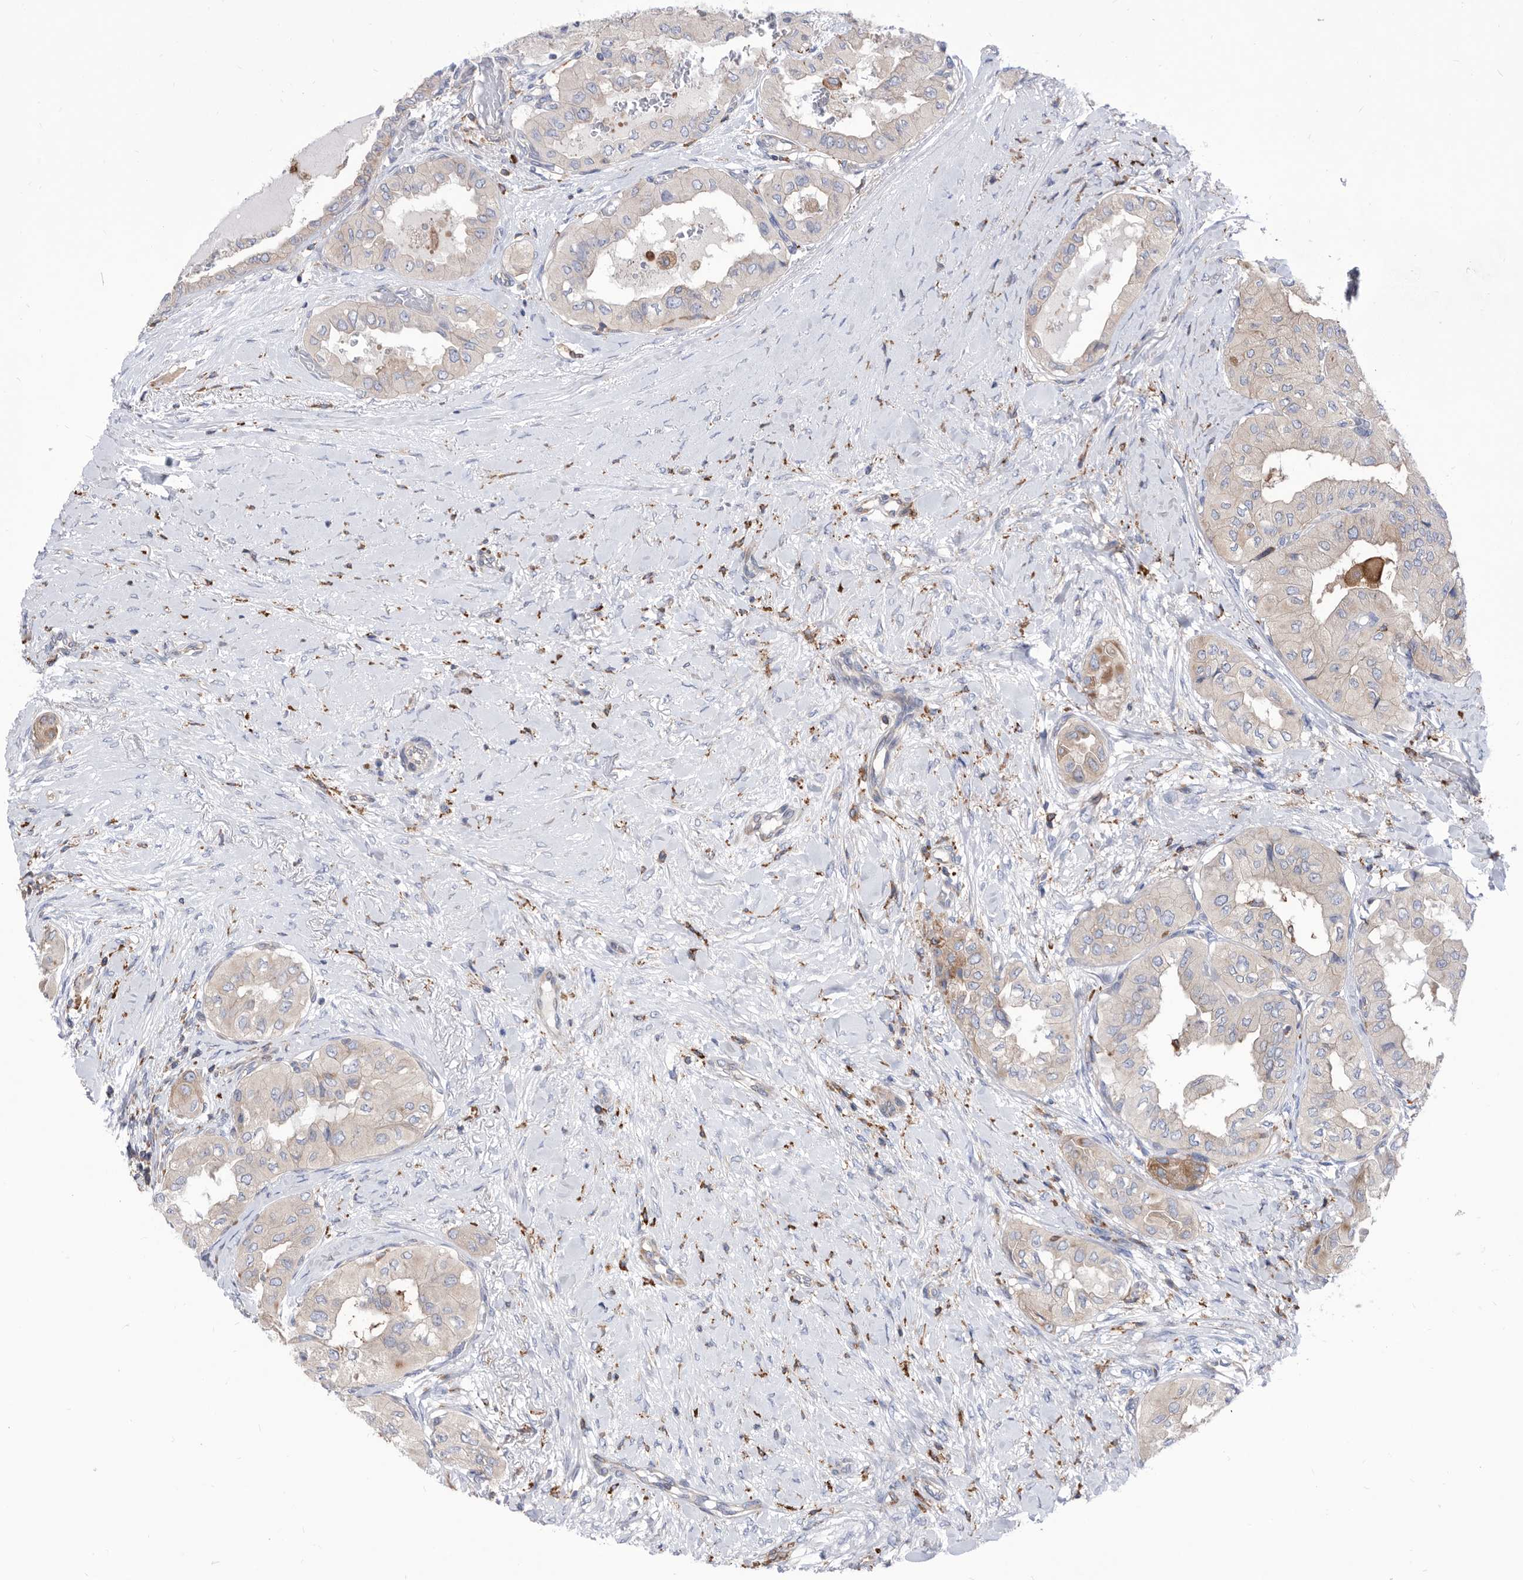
{"staining": {"intensity": "negative", "quantity": "none", "location": "none"}, "tissue": "thyroid cancer", "cell_type": "Tumor cells", "image_type": "cancer", "snomed": [{"axis": "morphology", "description": "Papillary adenocarcinoma, NOS"}, {"axis": "topography", "description": "Thyroid gland"}], "caption": "Tumor cells are negative for protein expression in human papillary adenocarcinoma (thyroid).", "gene": "SMG7", "patient": {"sex": "female", "age": 59}}